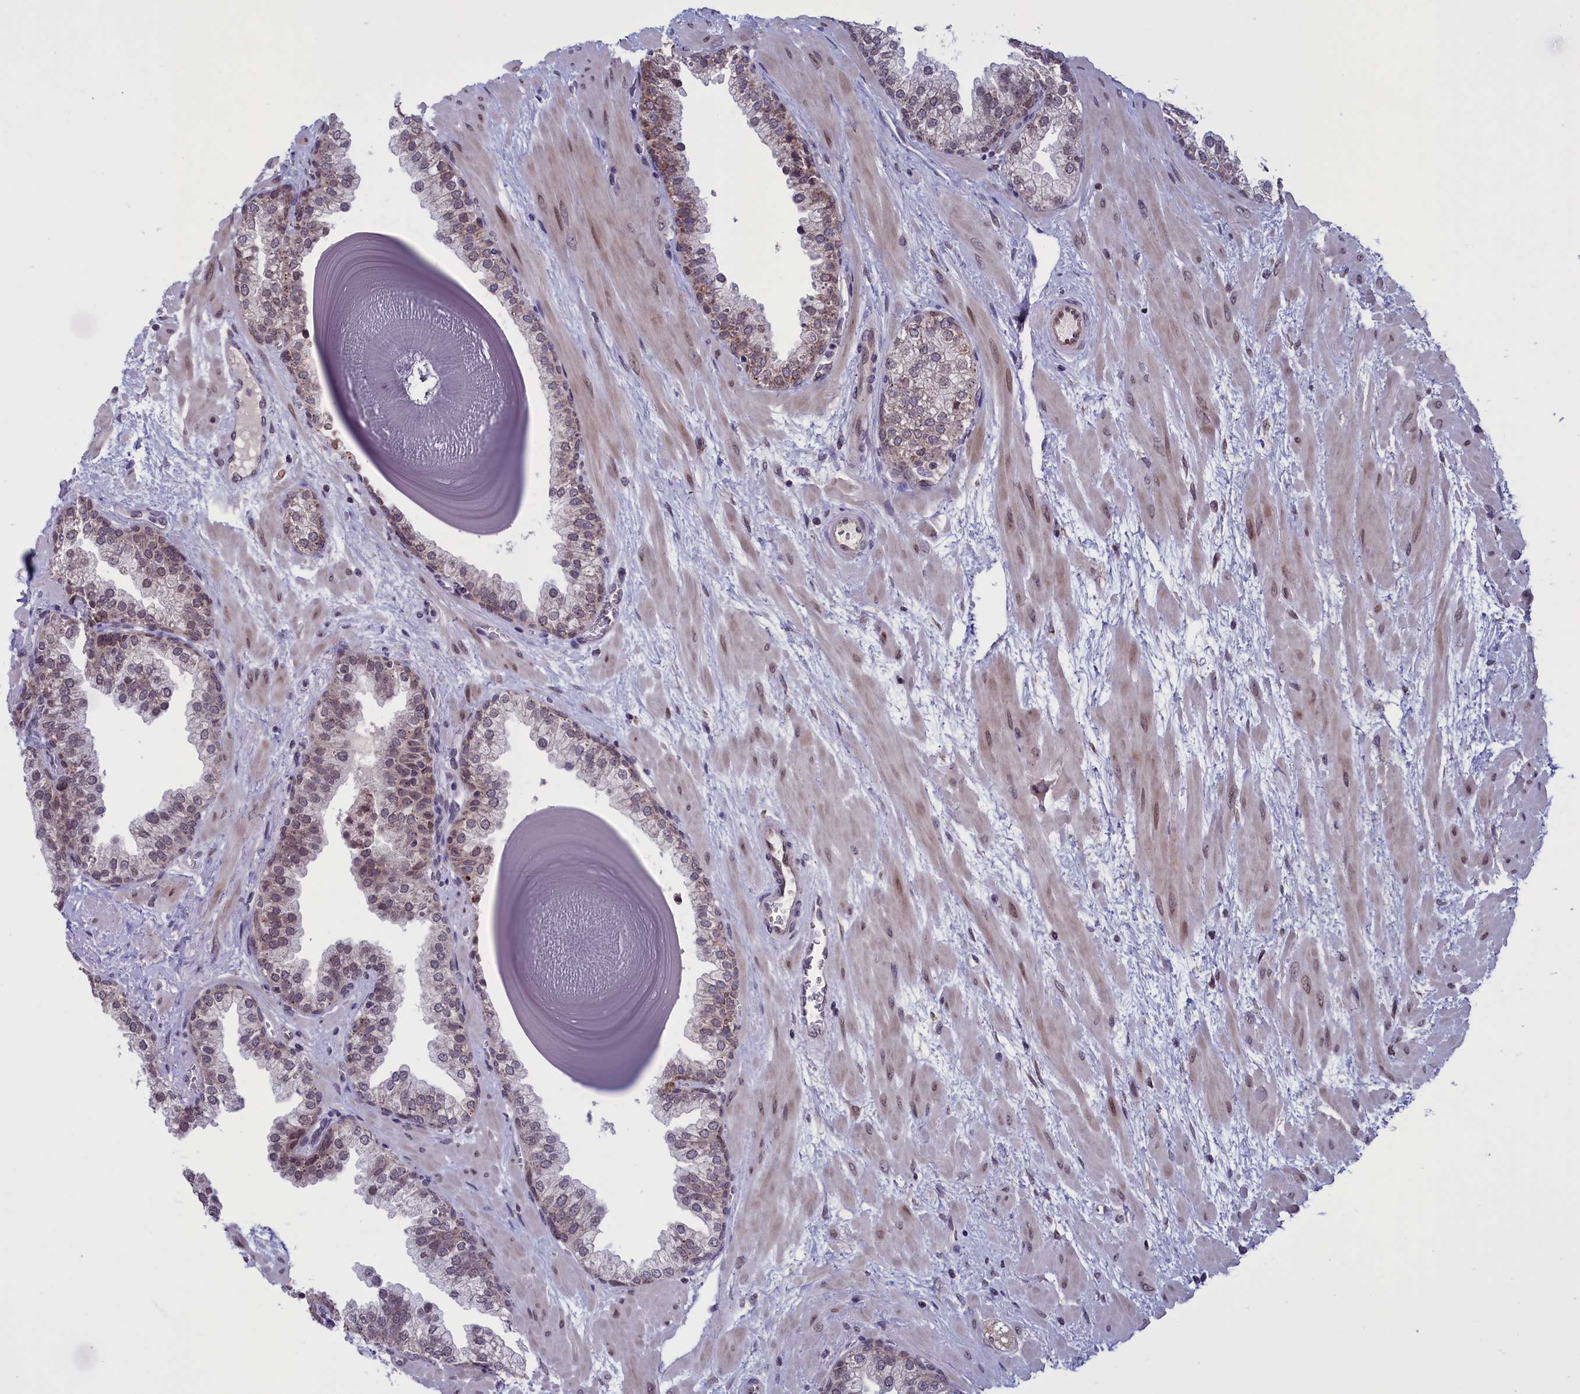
{"staining": {"intensity": "moderate", "quantity": "25%-75%", "location": "cytoplasmic/membranous"}, "tissue": "prostate", "cell_type": "Glandular cells", "image_type": "normal", "snomed": [{"axis": "morphology", "description": "Normal tissue, NOS"}, {"axis": "topography", "description": "Prostate"}], "caption": "The histopathology image exhibits staining of normal prostate, revealing moderate cytoplasmic/membranous protein staining (brown color) within glandular cells.", "gene": "PARS2", "patient": {"sex": "male", "age": 48}}